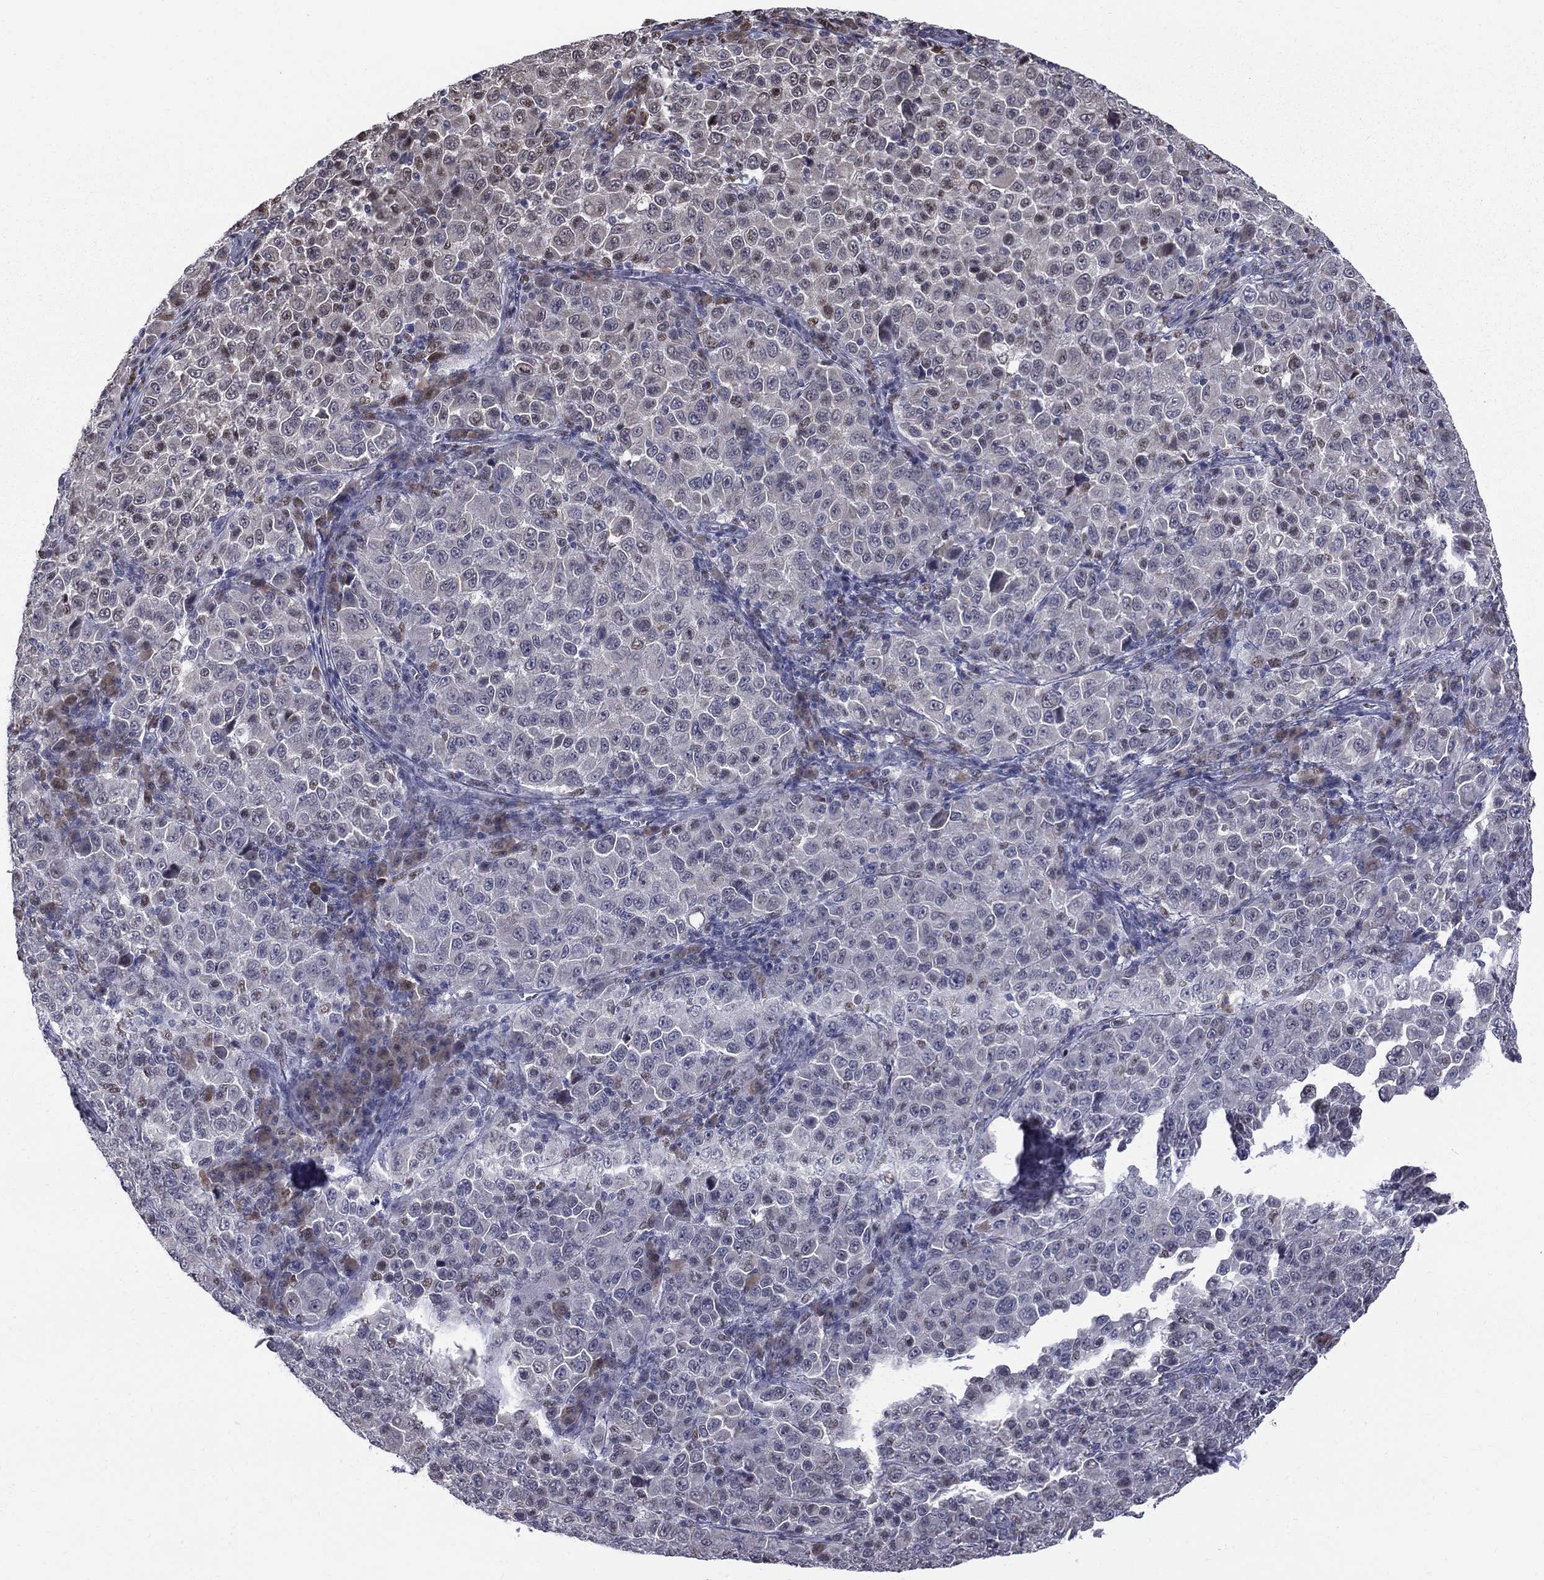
{"staining": {"intensity": "negative", "quantity": "none", "location": "none"}, "tissue": "melanoma", "cell_type": "Tumor cells", "image_type": "cancer", "snomed": [{"axis": "morphology", "description": "Malignant melanoma, NOS"}, {"axis": "topography", "description": "Skin"}], "caption": "This is a image of IHC staining of malignant melanoma, which shows no expression in tumor cells. (Brightfield microscopy of DAB (3,3'-diaminobenzidine) IHC at high magnification).", "gene": "HSPB2", "patient": {"sex": "female", "age": 57}}